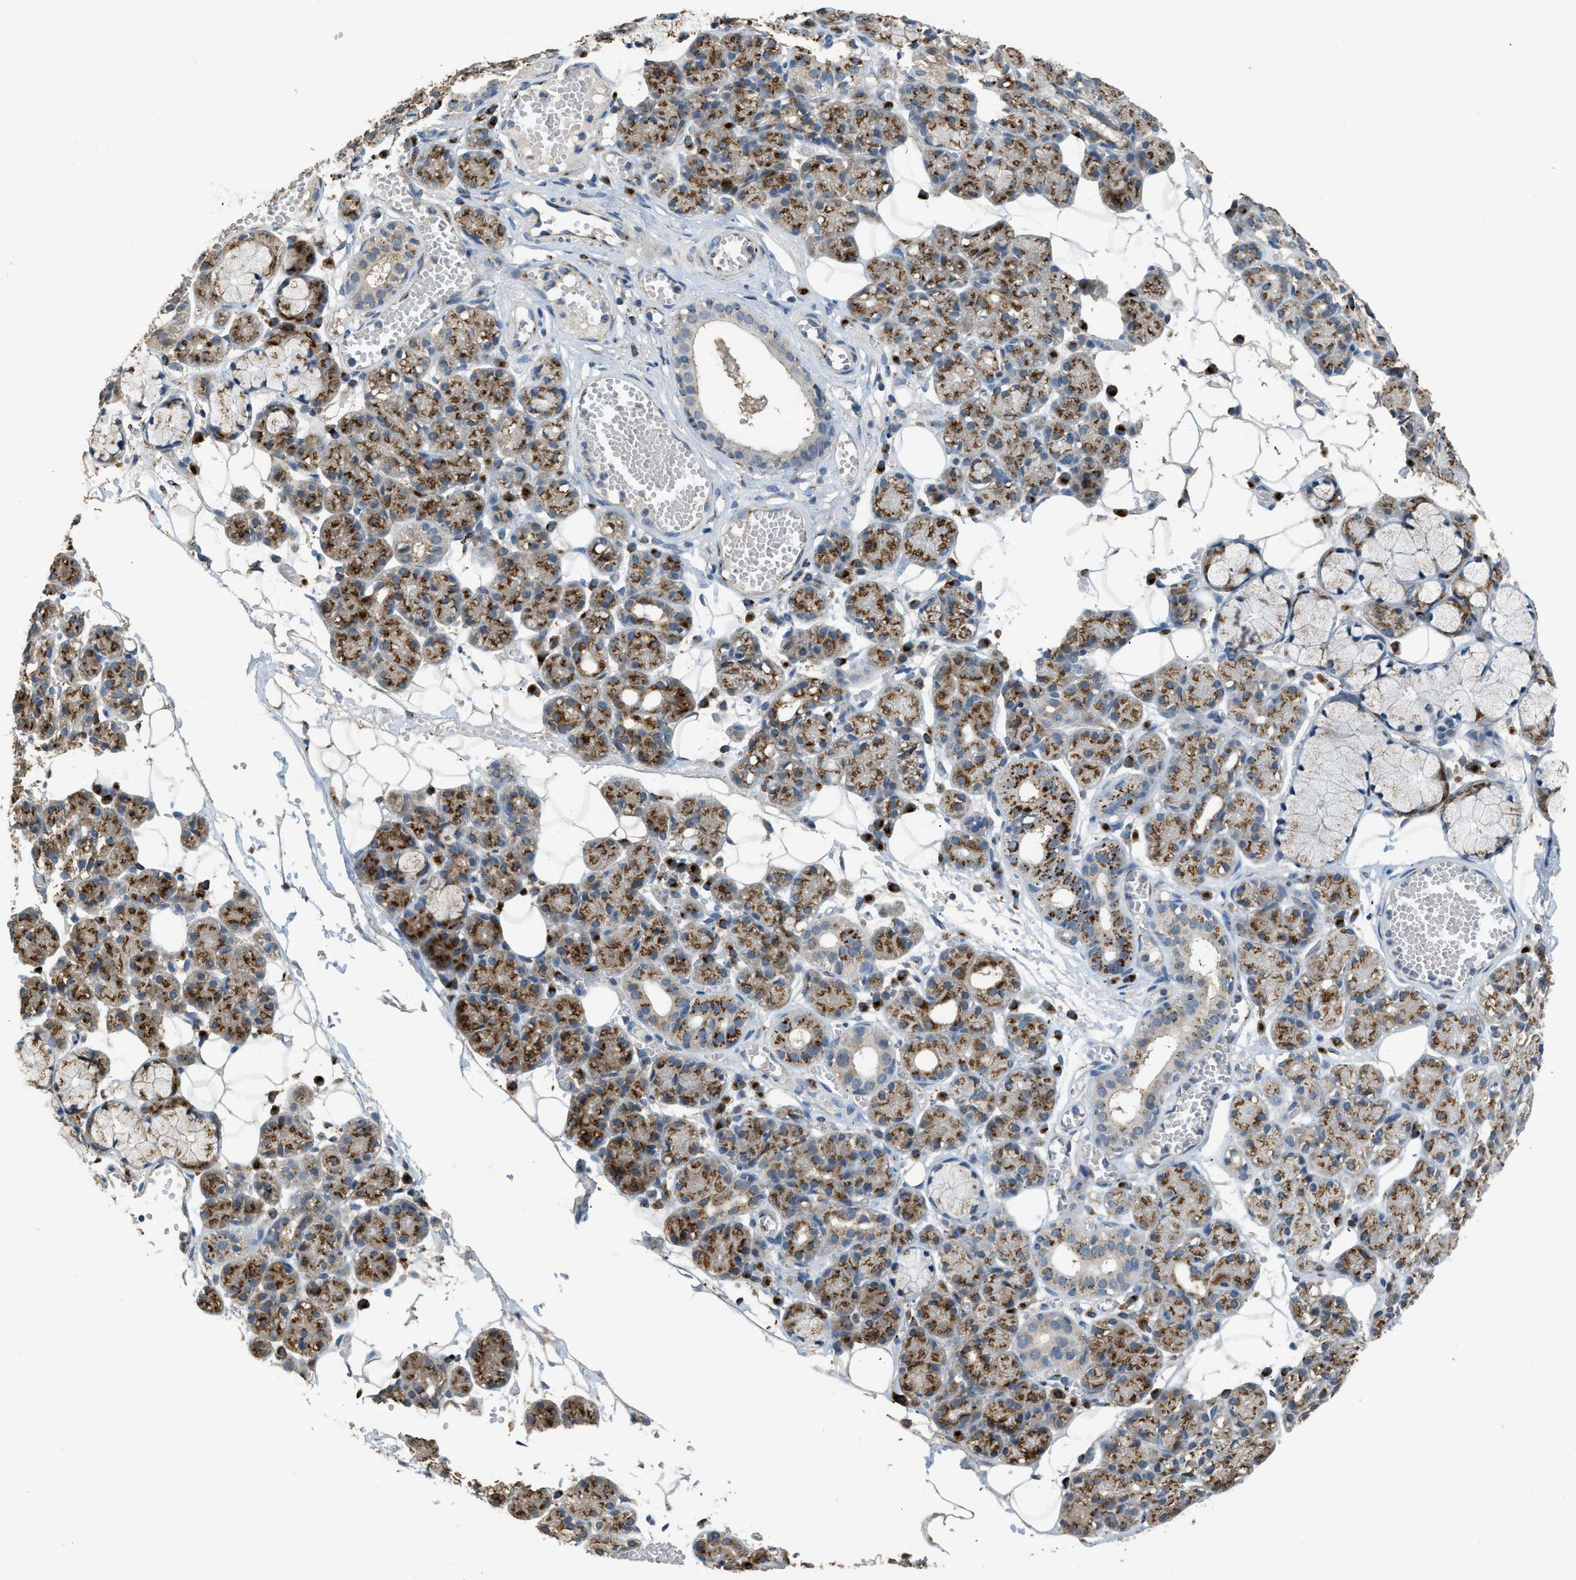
{"staining": {"intensity": "moderate", "quantity": ">75%", "location": "cytoplasmic/membranous"}, "tissue": "salivary gland", "cell_type": "Glandular cells", "image_type": "normal", "snomed": [{"axis": "morphology", "description": "Normal tissue, NOS"}, {"axis": "topography", "description": "Salivary gland"}], "caption": "Protein expression by IHC demonstrates moderate cytoplasmic/membranous staining in about >75% of glandular cells in benign salivary gland. (IHC, brightfield microscopy, high magnification).", "gene": "IPO7", "patient": {"sex": "male", "age": 63}}